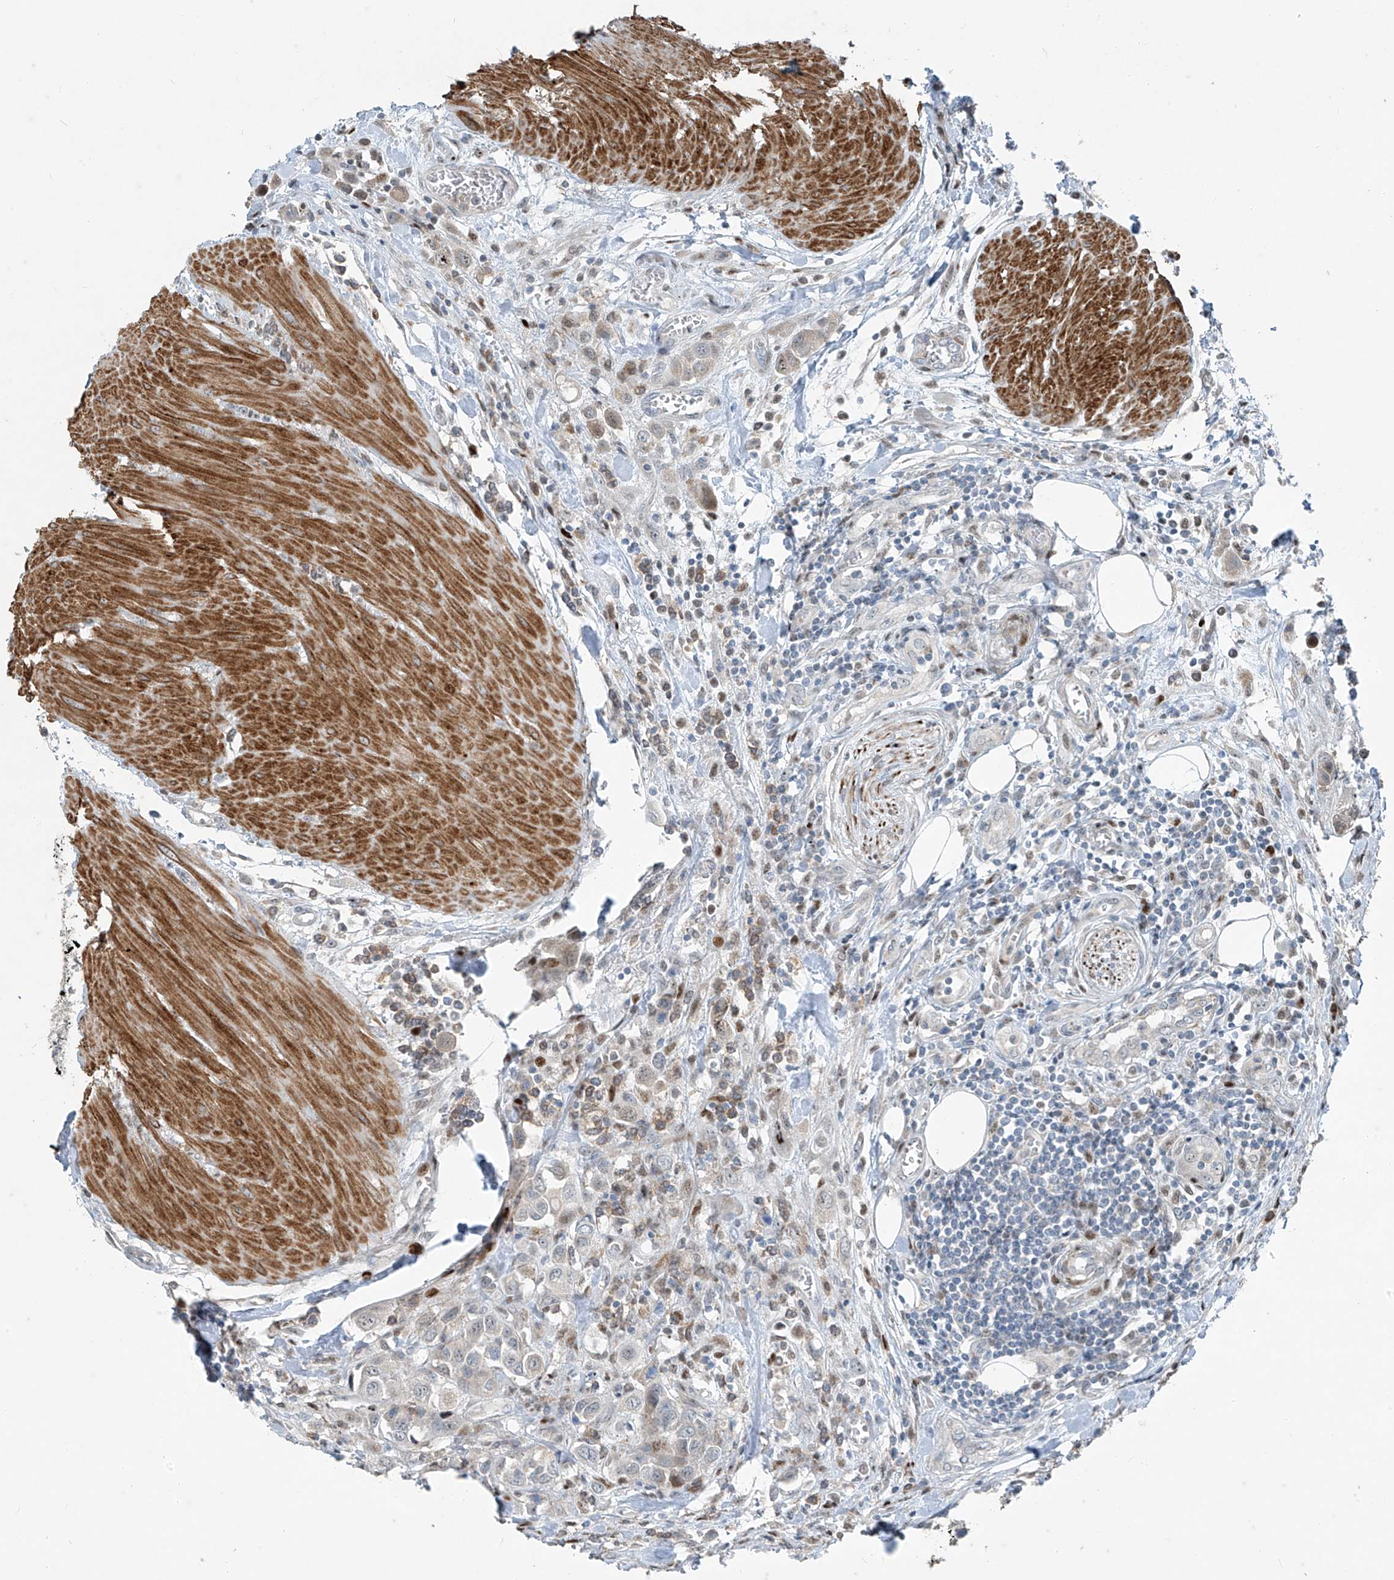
{"staining": {"intensity": "weak", "quantity": "<25%", "location": "nuclear"}, "tissue": "urothelial cancer", "cell_type": "Tumor cells", "image_type": "cancer", "snomed": [{"axis": "morphology", "description": "Urothelial carcinoma, High grade"}, {"axis": "topography", "description": "Urinary bladder"}], "caption": "Immunohistochemistry (IHC) of urothelial cancer displays no expression in tumor cells. (DAB immunohistochemistry with hematoxylin counter stain).", "gene": "PPCS", "patient": {"sex": "male", "age": 50}}